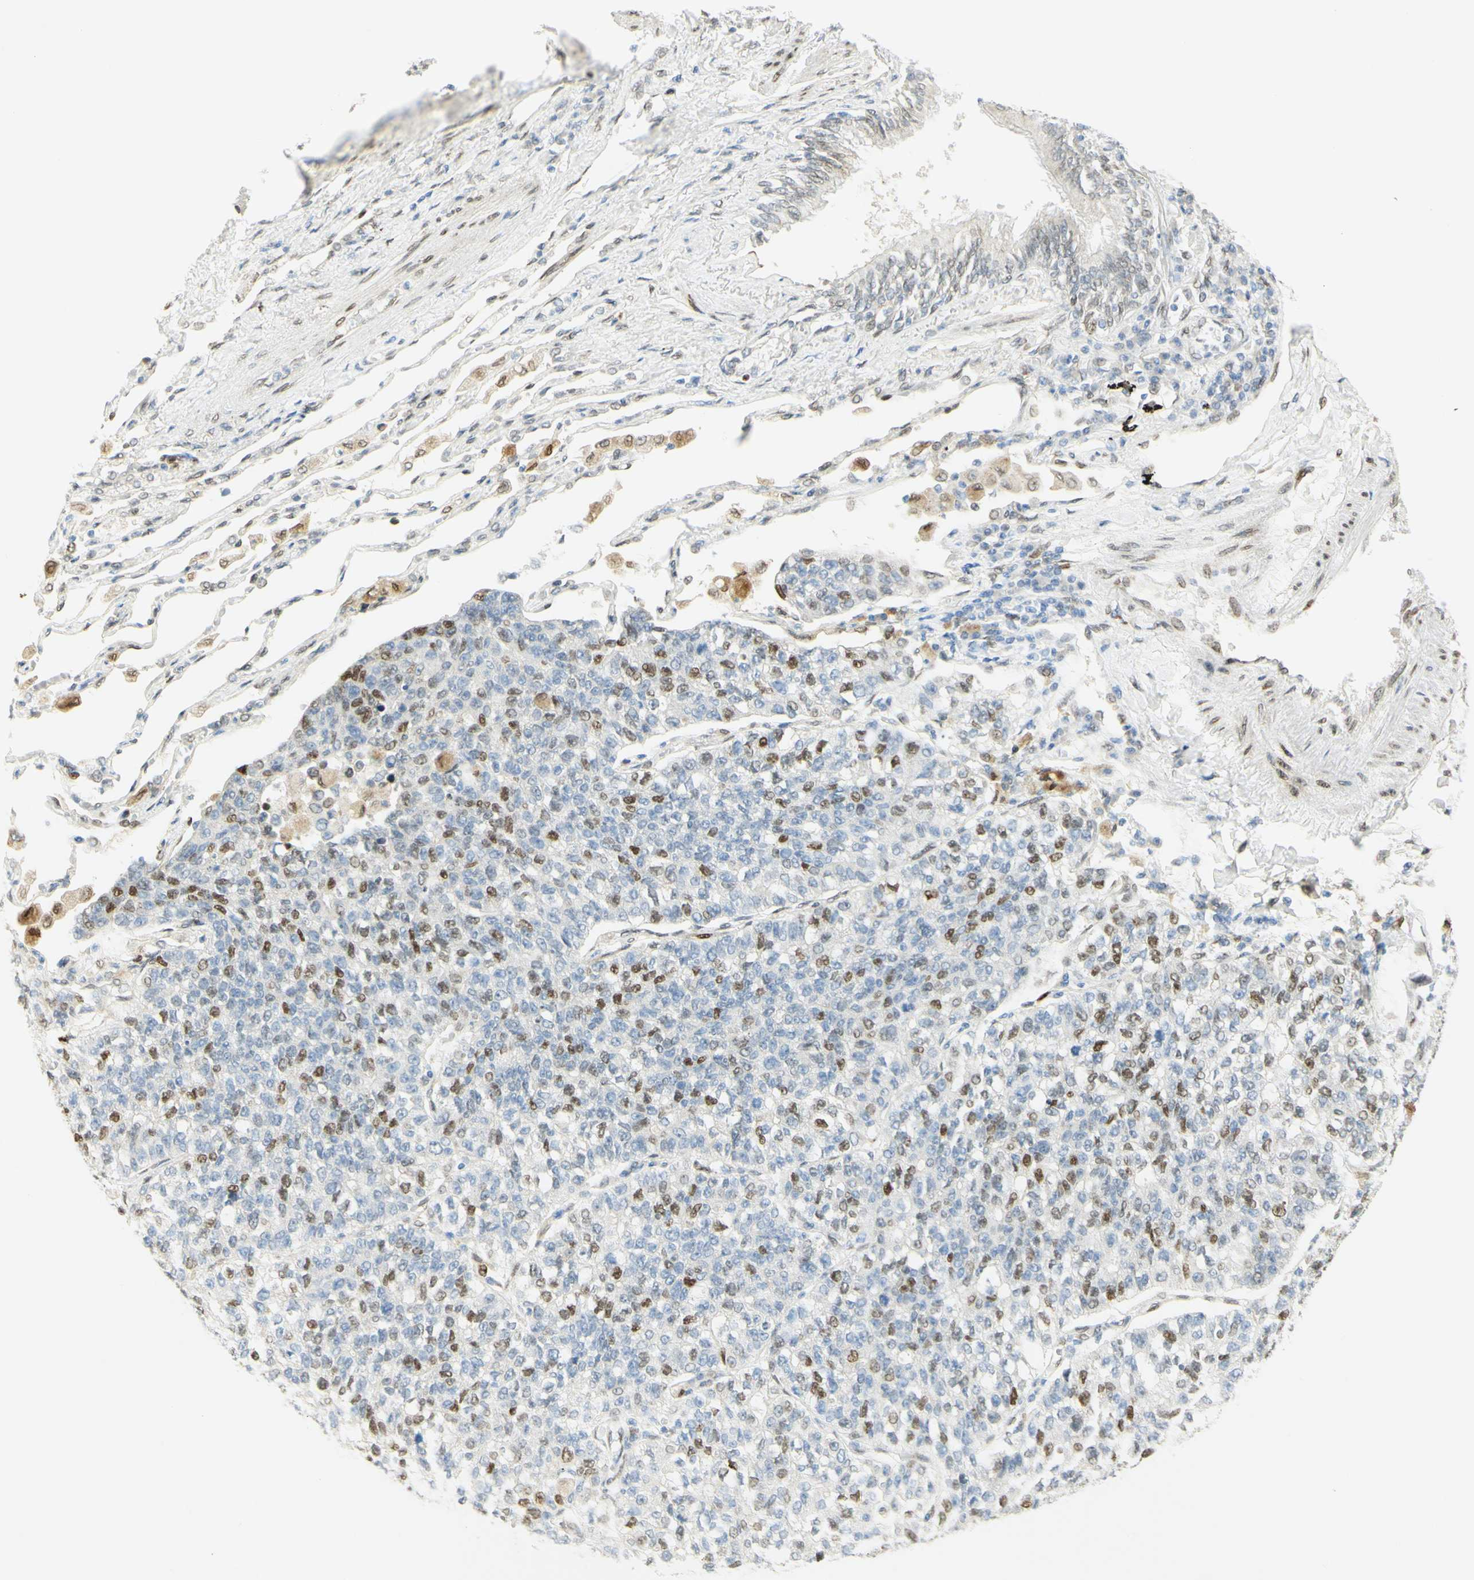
{"staining": {"intensity": "moderate", "quantity": "25%-75%", "location": "nuclear"}, "tissue": "lung cancer", "cell_type": "Tumor cells", "image_type": "cancer", "snomed": [{"axis": "morphology", "description": "Adenocarcinoma, NOS"}, {"axis": "topography", "description": "Lung"}], "caption": "Moderate nuclear positivity for a protein is appreciated in about 25%-75% of tumor cells of adenocarcinoma (lung) using IHC.", "gene": "E2F1", "patient": {"sex": "male", "age": 49}}